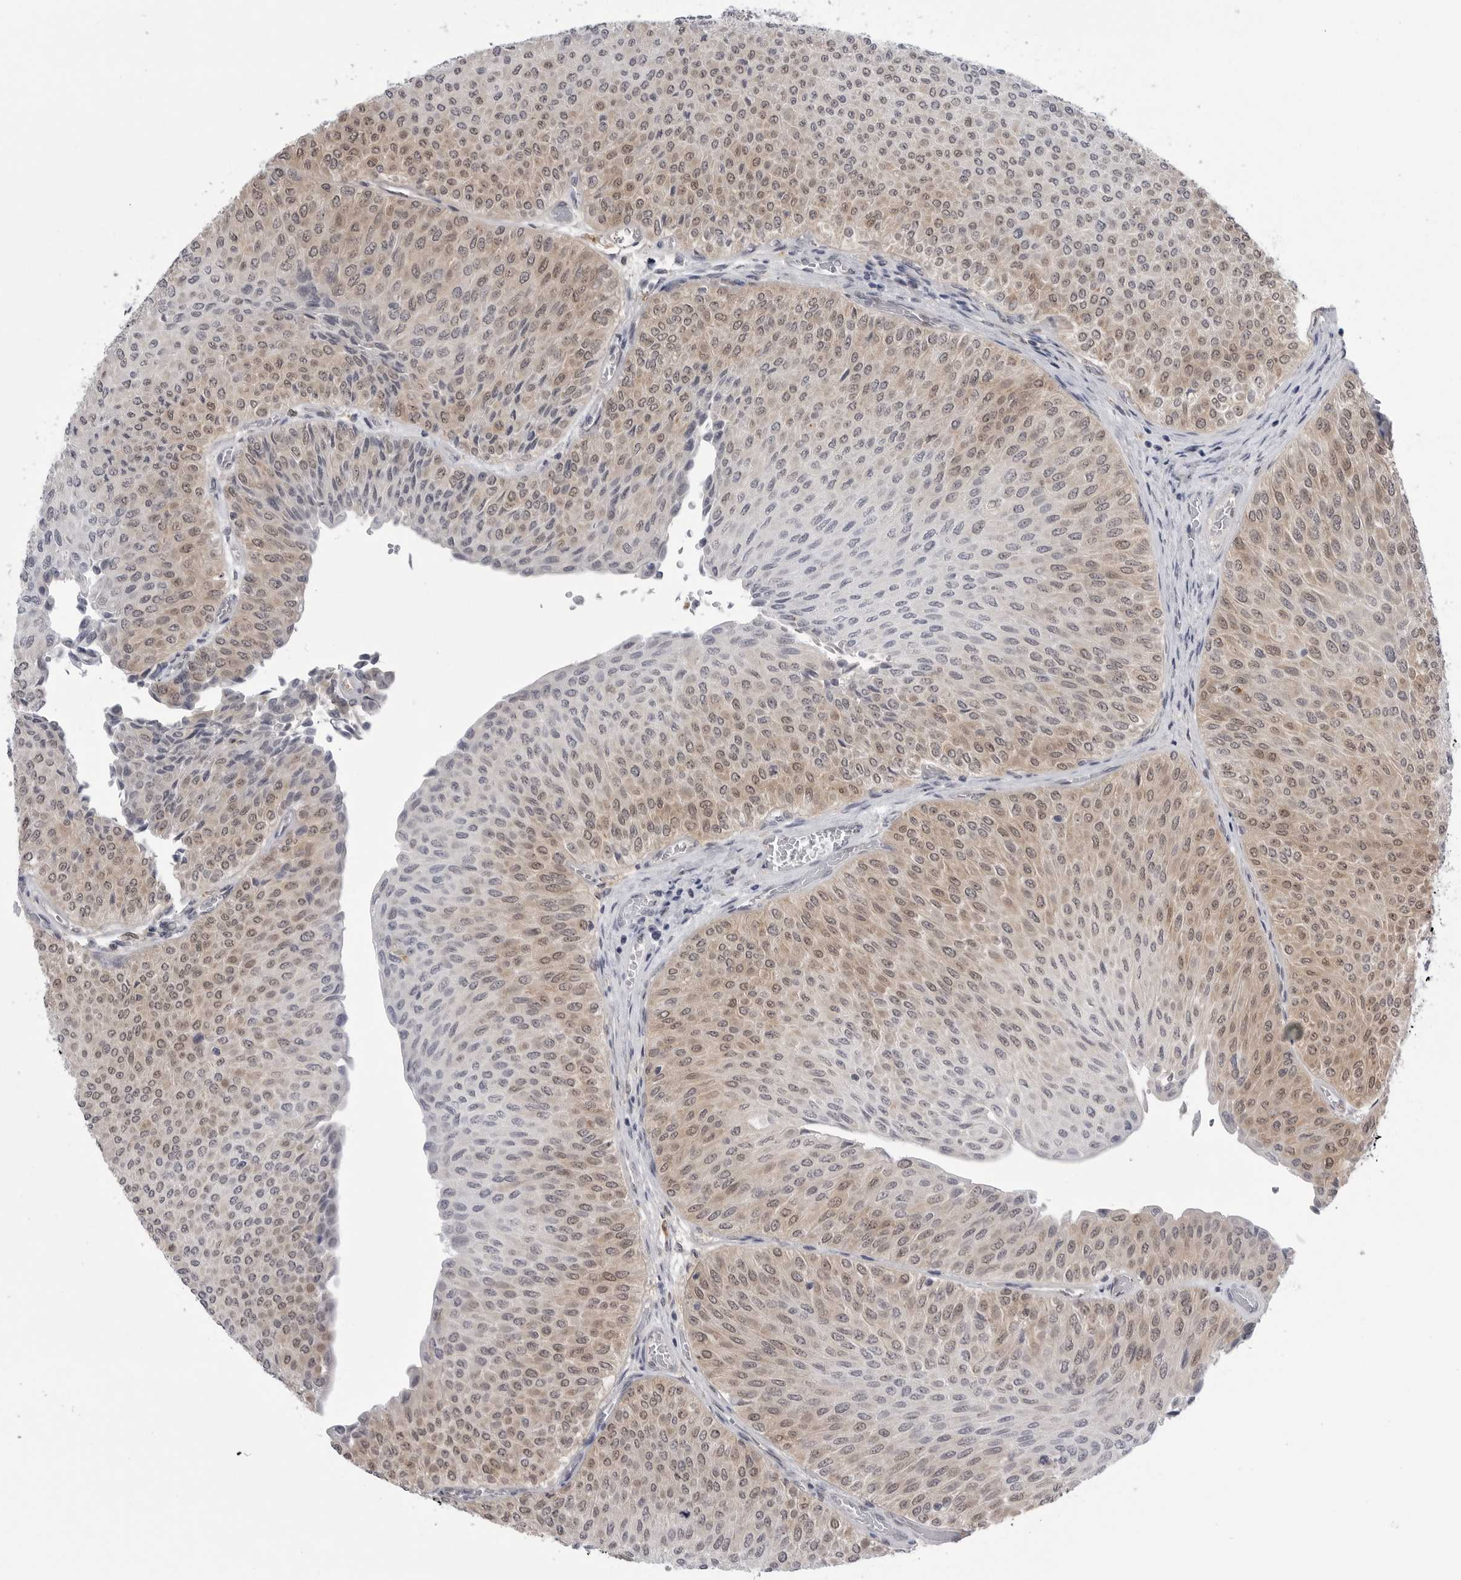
{"staining": {"intensity": "weak", "quantity": "25%-75%", "location": "cytoplasmic/membranous,nuclear"}, "tissue": "urothelial cancer", "cell_type": "Tumor cells", "image_type": "cancer", "snomed": [{"axis": "morphology", "description": "Urothelial carcinoma, Low grade"}, {"axis": "topography", "description": "Urinary bladder"}], "caption": "A low amount of weak cytoplasmic/membranous and nuclear expression is identified in approximately 25%-75% of tumor cells in urothelial cancer tissue.", "gene": "PNPO", "patient": {"sex": "male", "age": 78}}